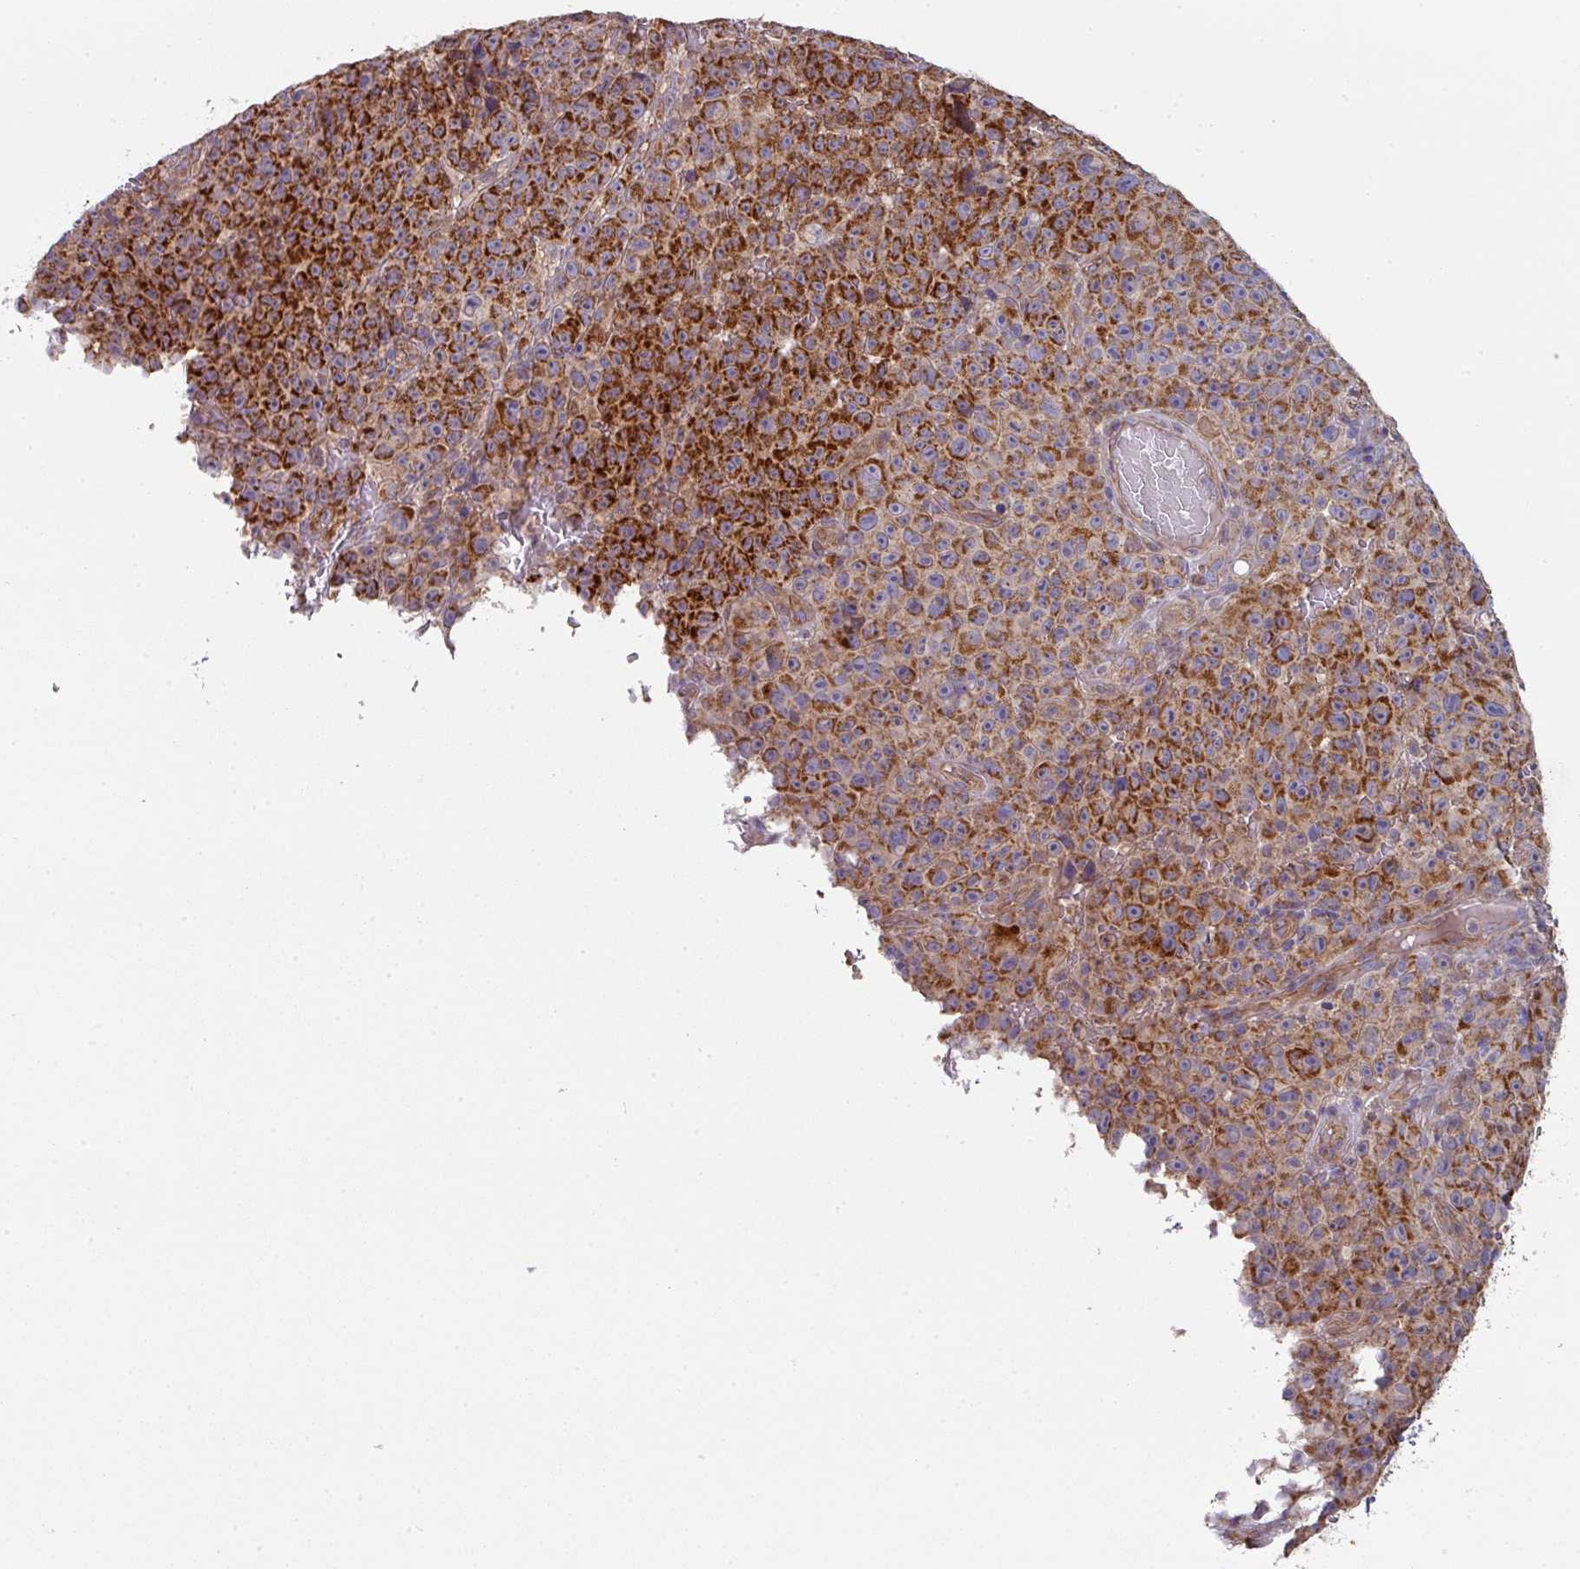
{"staining": {"intensity": "strong", "quantity": ">75%", "location": "cytoplasmic/membranous"}, "tissue": "melanoma", "cell_type": "Tumor cells", "image_type": "cancer", "snomed": [{"axis": "morphology", "description": "Malignant melanoma, NOS"}, {"axis": "topography", "description": "Skin"}], "caption": "Human malignant melanoma stained for a protein (brown) exhibits strong cytoplasmic/membranous positive positivity in approximately >75% of tumor cells.", "gene": "DCAF12L2", "patient": {"sex": "female", "age": 82}}